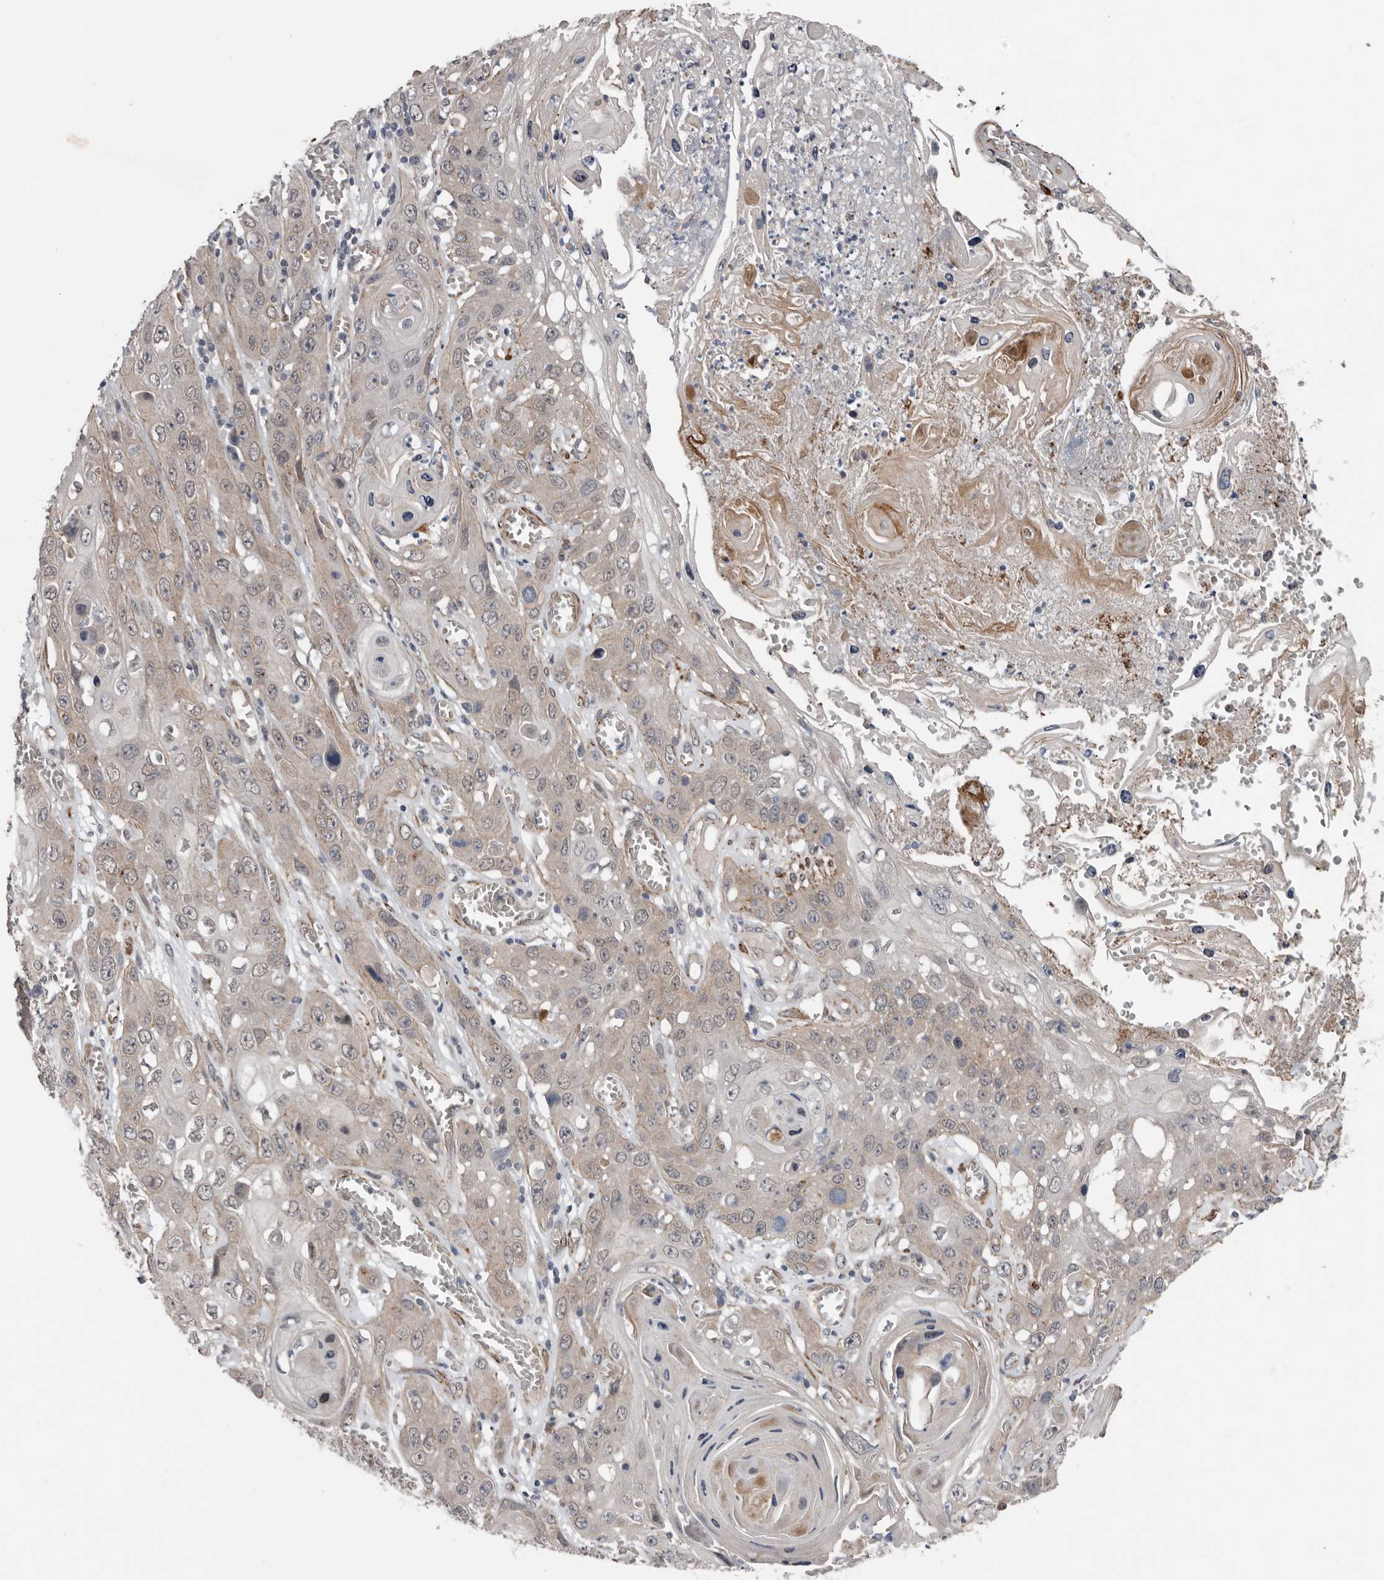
{"staining": {"intensity": "weak", "quantity": ">75%", "location": "cytoplasmic/membranous"}, "tissue": "skin cancer", "cell_type": "Tumor cells", "image_type": "cancer", "snomed": [{"axis": "morphology", "description": "Squamous cell carcinoma, NOS"}, {"axis": "topography", "description": "Skin"}], "caption": "A high-resolution micrograph shows immunohistochemistry (IHC) staining of skin cancer (squamous cell carcinoma), which exhibits weak cytoplasmic/membranous staining in about >75% of tumor cells. The protein of interest is shown in brown color, while the nuclei are stained blue.", "gene": "RANBP17", "patient": {"sex": "male", "age": 55}}